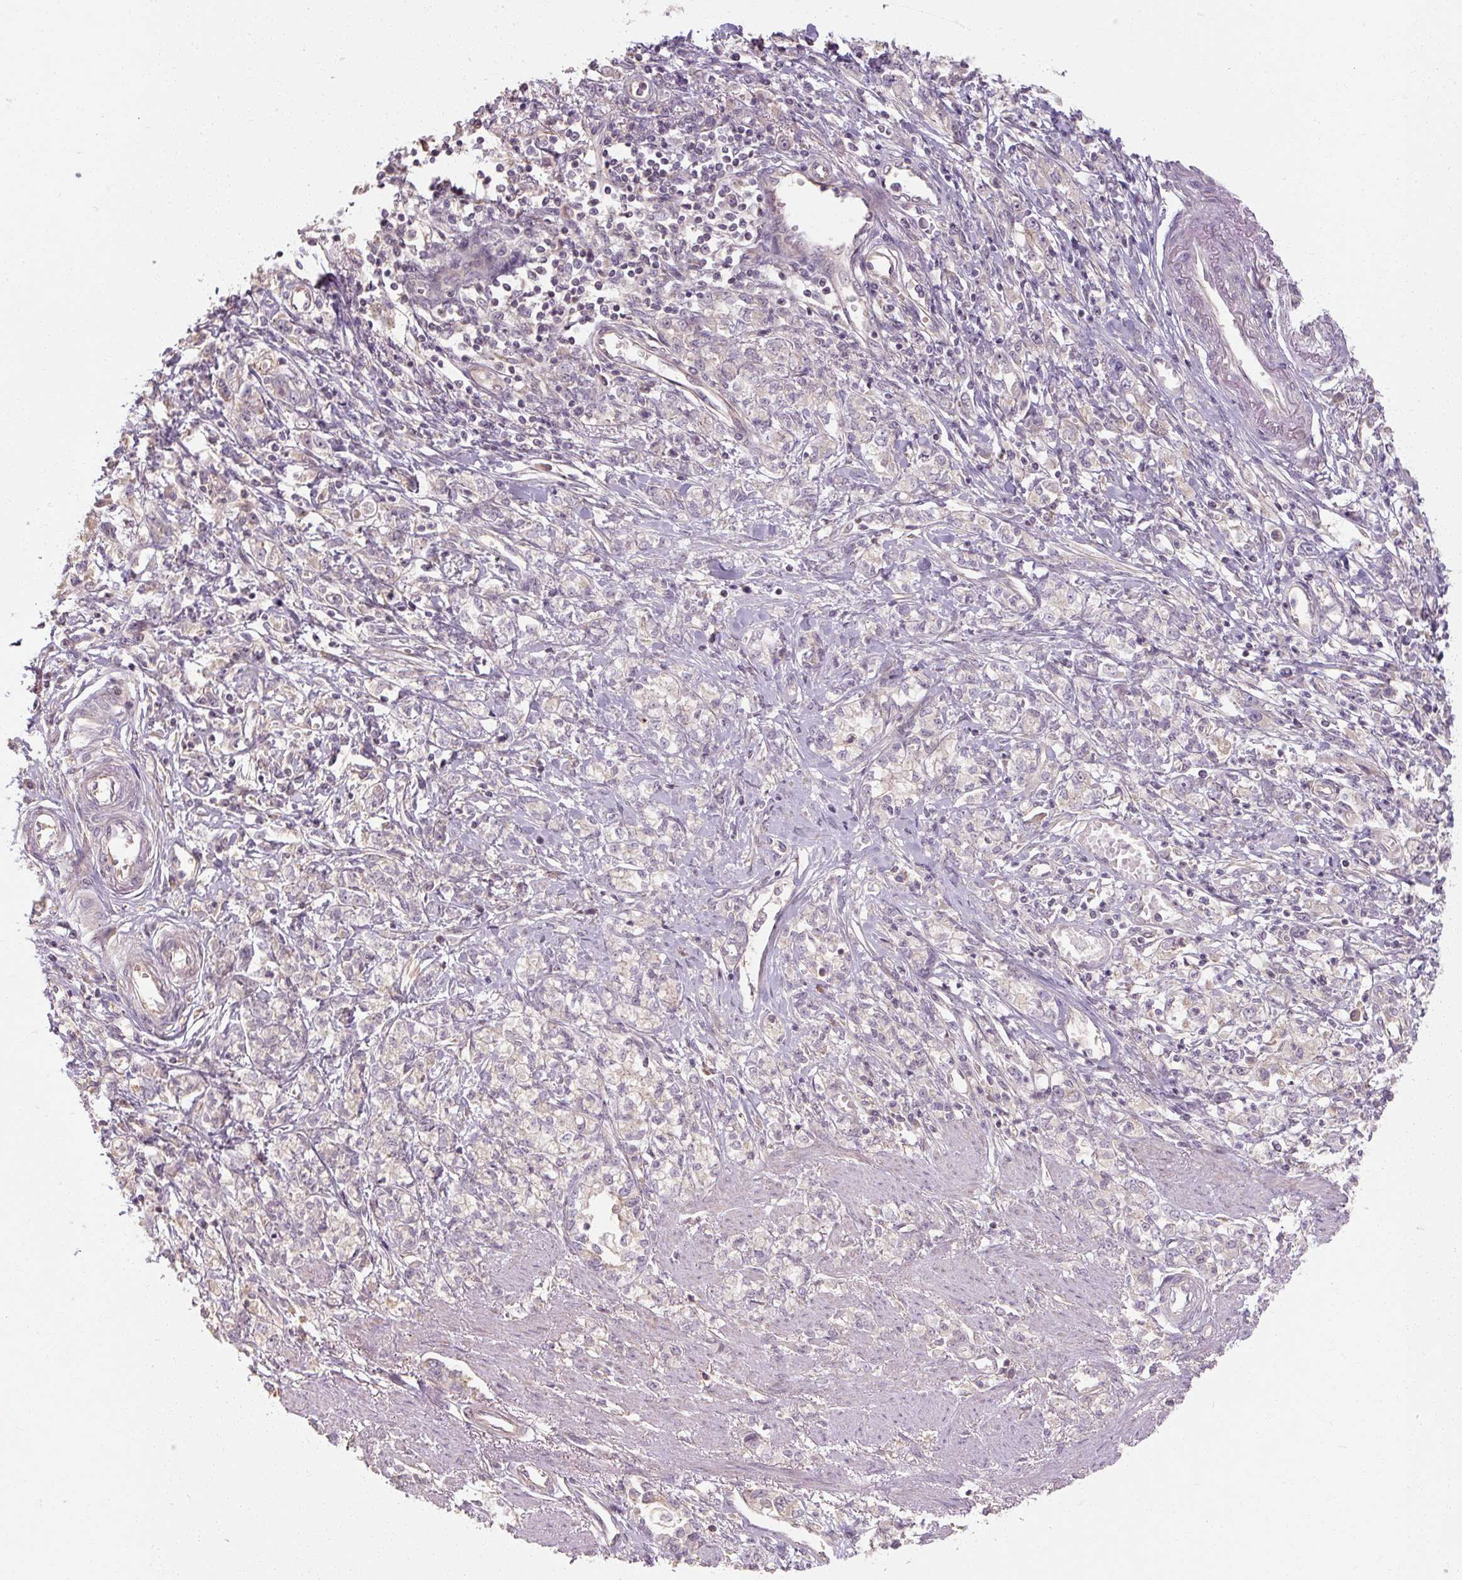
{"staining": {"intensity": "negative", "quantity": "none", "location": "none"}, "tissue": "stomach cancer", "cell_type": "Tumor cells", "image_type": "cancer", "snomed": [{"axis": "morphology", "description": "Adenocarcinoma, NOS"}, {"axis": "topography", "description": "Stomach"}], "caption": "Tumor cells are negative for brown protein staining in adenocarcinoma (stomach).", "gene": "RB1CC1", "patient": {"sex": "female", "age": 76}}